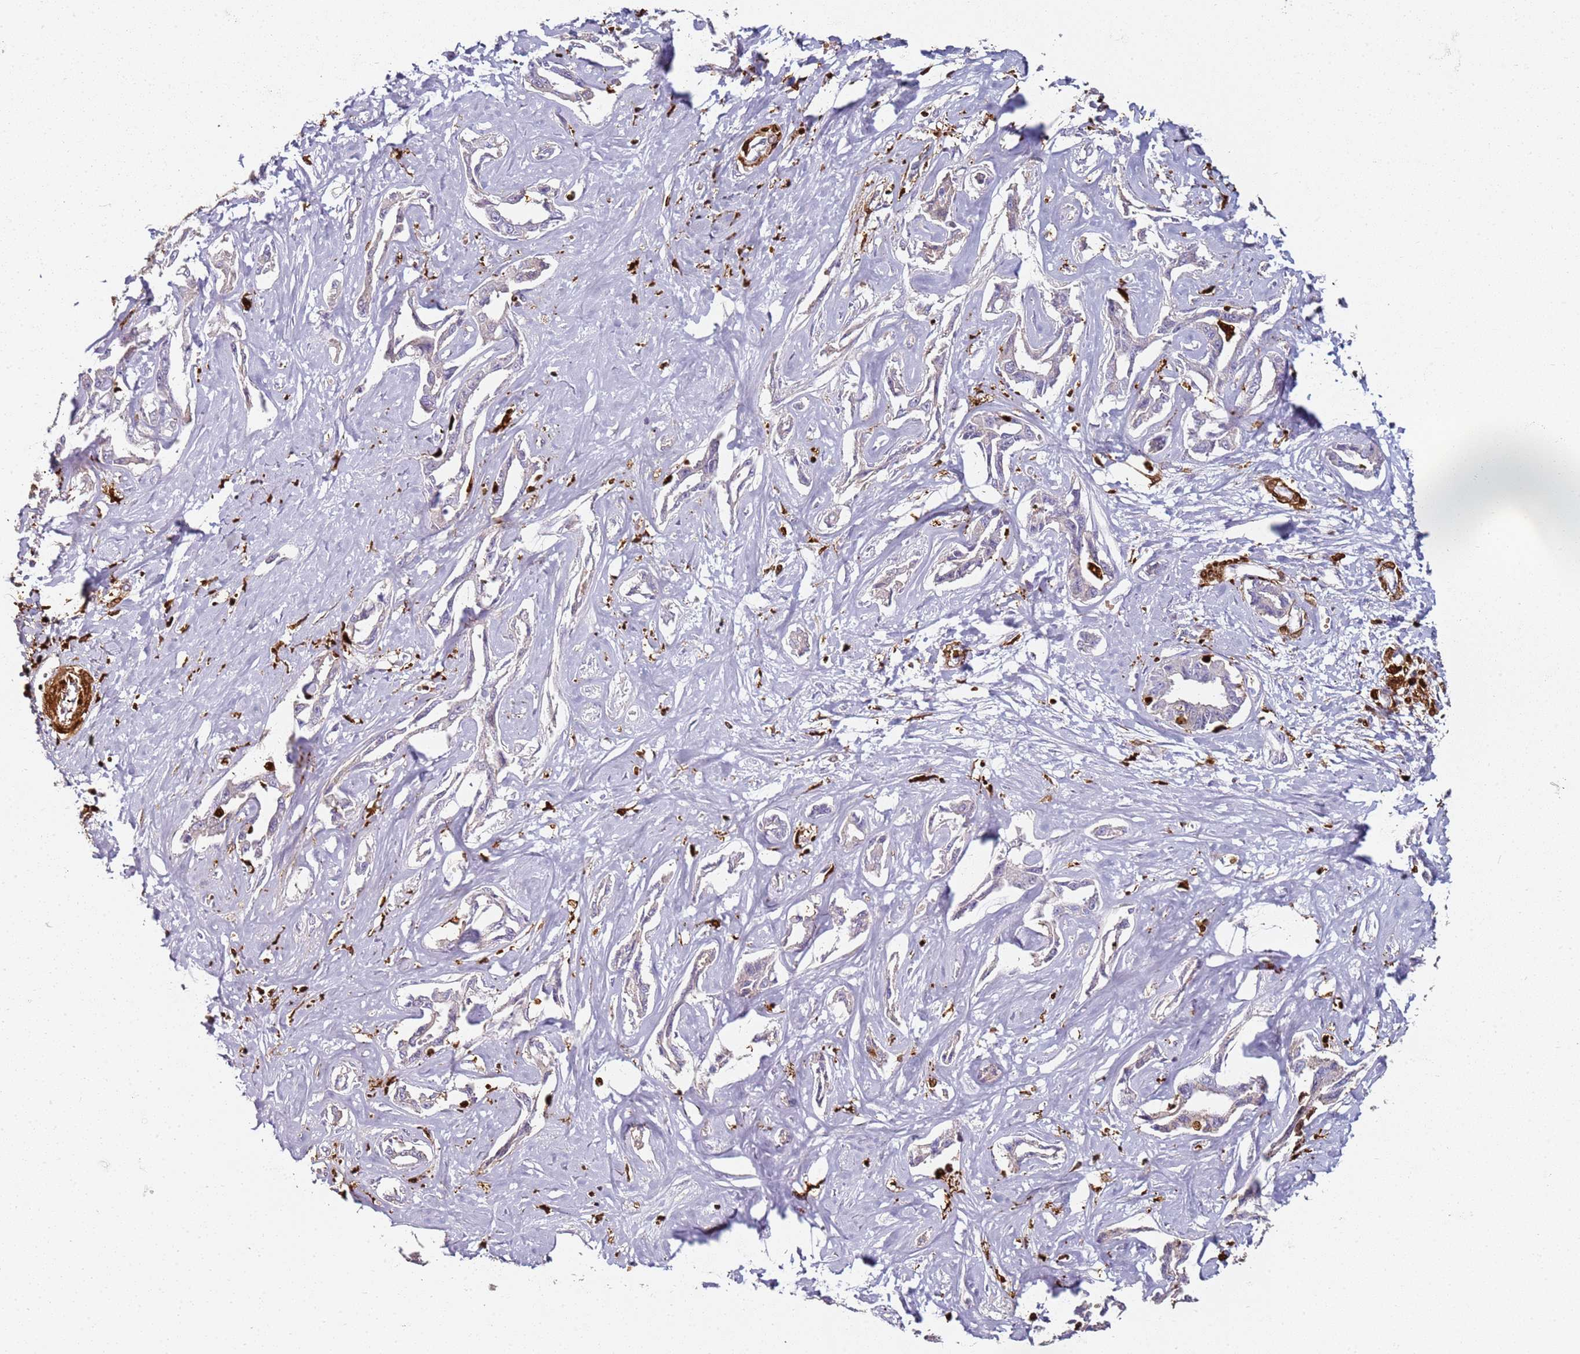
{"staining": {"intensity": "negative", "quantity": "none", "location": "none"}, "tissue": "liver cancer", "cell_type": "Tumor cells", "image_type": "cancer", "snomed": [{"axis": "morphology", "description": "Cholangiocarcinoma"}, {"axis": "topography", "description": "Liver"}], "caption": "Immunohistochemical staining of liver cancer (cholangiocarcinoma) displays no significant positivity in tumor cells. (DAB immunohistochemistry (IHC) visualized using brightfield microscopy, high magnification).", "gene": "S100A4", "patient": {"sex": "male", "age": 59}}